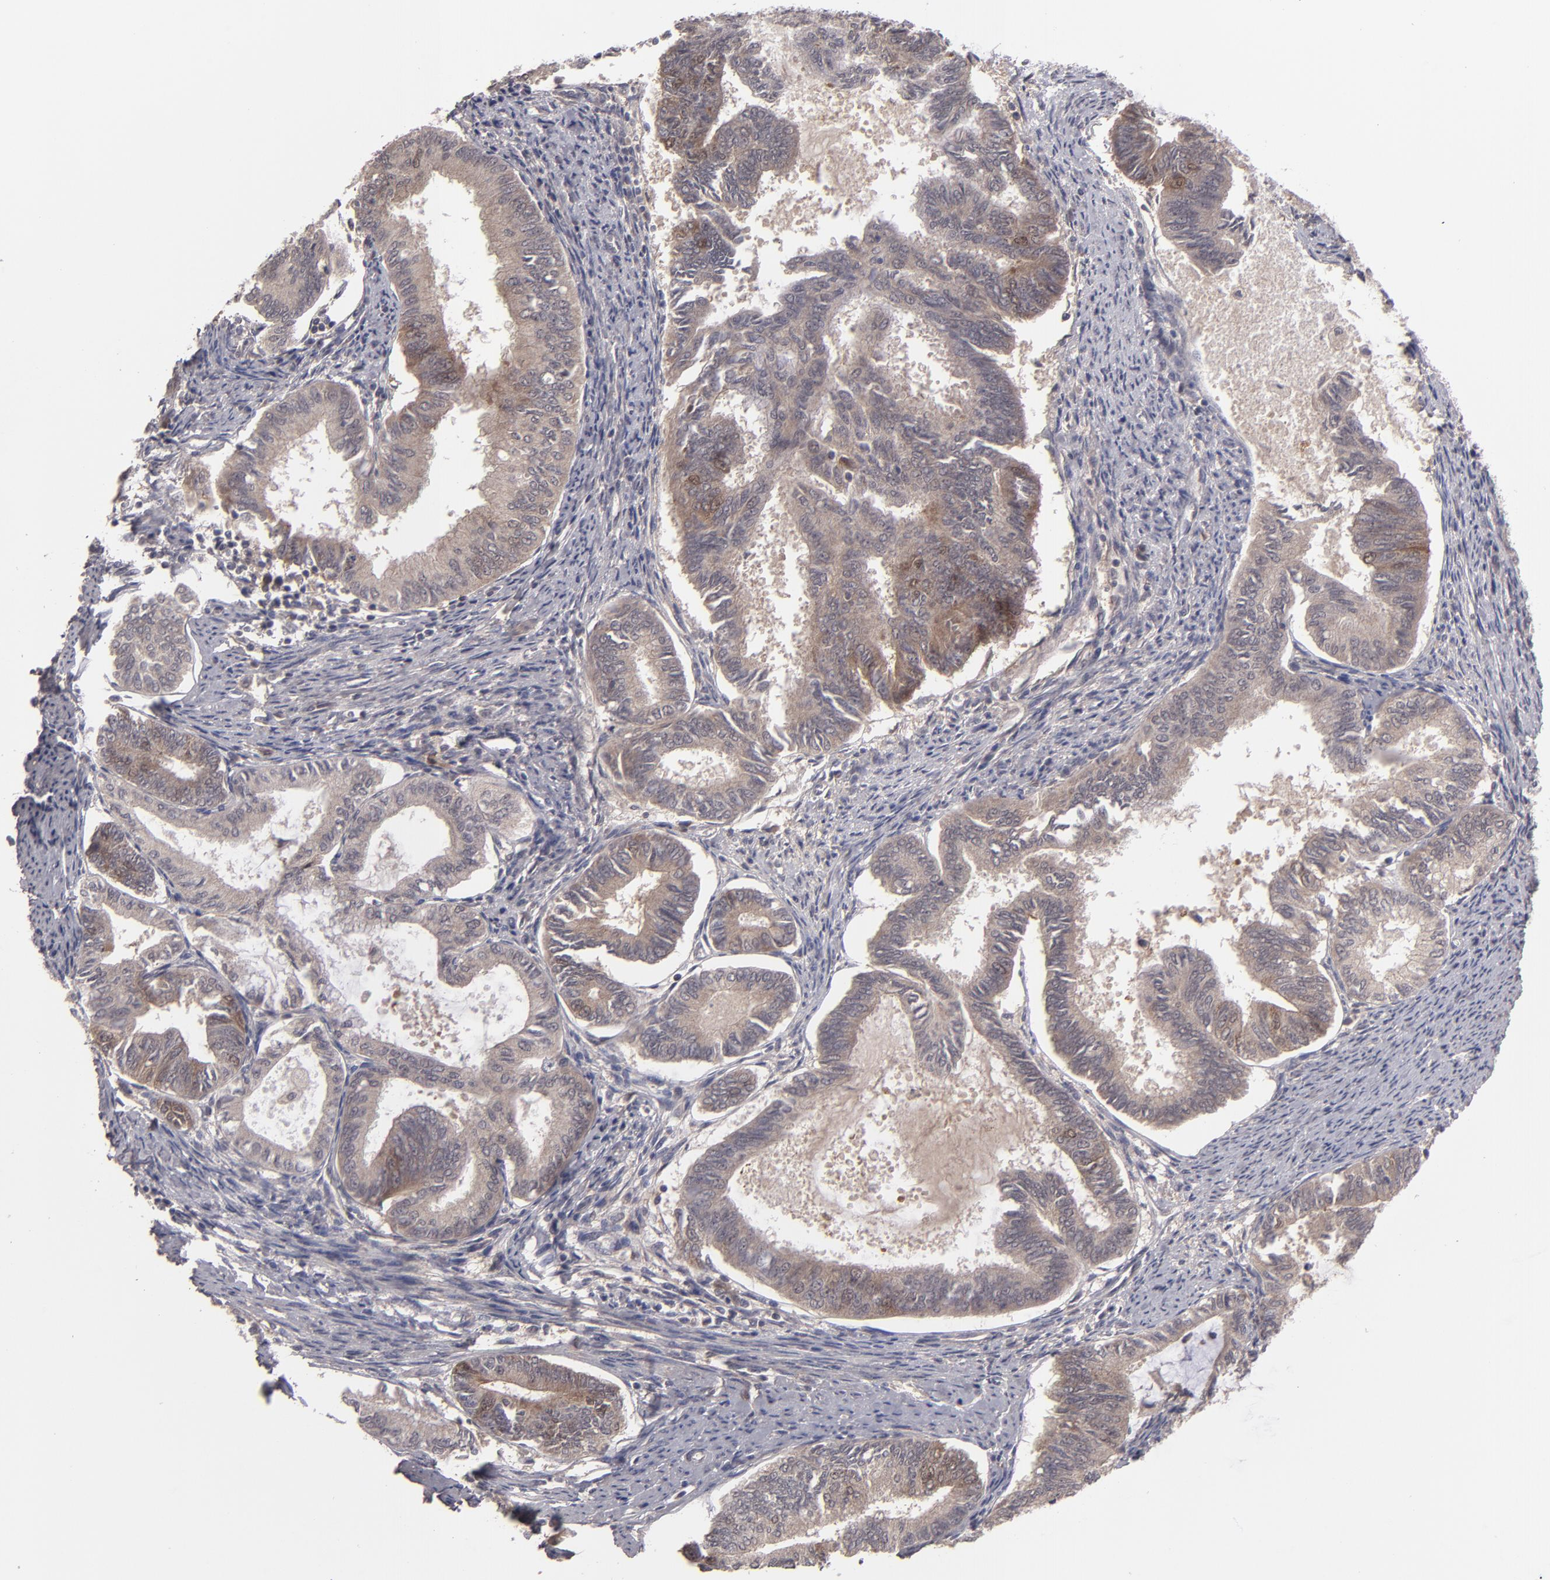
{"staining": {"intensity": "moderate", "quantity": ">75%", "location": "cytoplasmic/membranous"}, "tissue": "endometrial cancer", "cell_type": "Tumor cells", "image_type": "cancer", "snomed": [{"axis": "morphology", "description": "Adenocarcinoma, NOS"}, {"axis": "topography", "description": "Endometrium"}], "caption": "This is a micrograph of immunohistochemistry staining of adenocarcinoma (endometrial), which shows moderate positivity in the cytoplasmic/membranous of tumor cells.", "gene": "TYMS", "patient": {"sex": "female", "age": 86}}